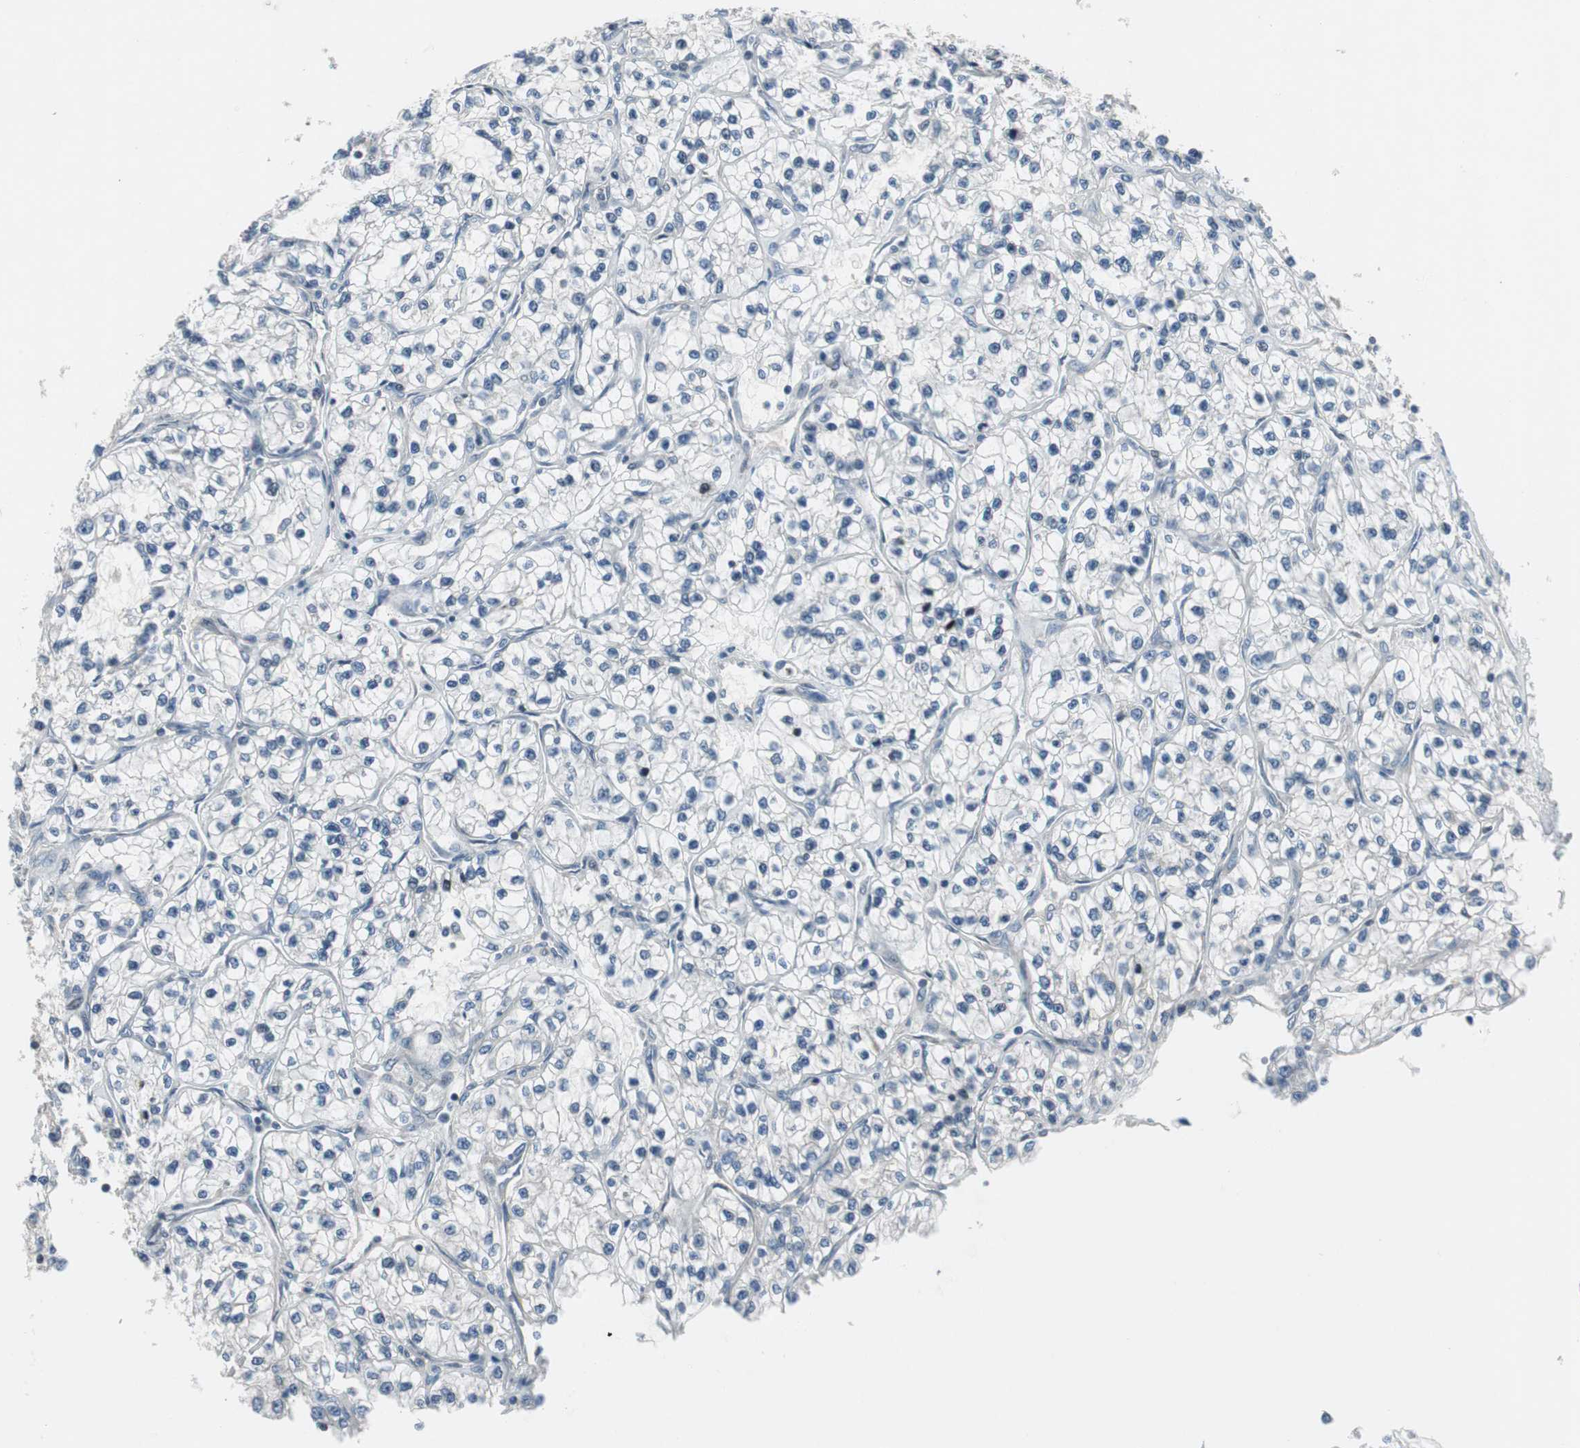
{"staining": {"intensity": "negative", "quantity": "none", "location": "none"}, "tissue": "renal cancer", "cell_type": "Tumor cells", "image_type": "cancer", "snomed": [{"axis": "morphology", "description": "Adenocarcinoma, NOS"}, {"axis": "topography", "description": "Kidney"}], "caption": "The micrograph exhibits no staining of tumor cells in renal cancer.", "gene": "AJUBA", "patient": {"sex": "female", "age": 57}}